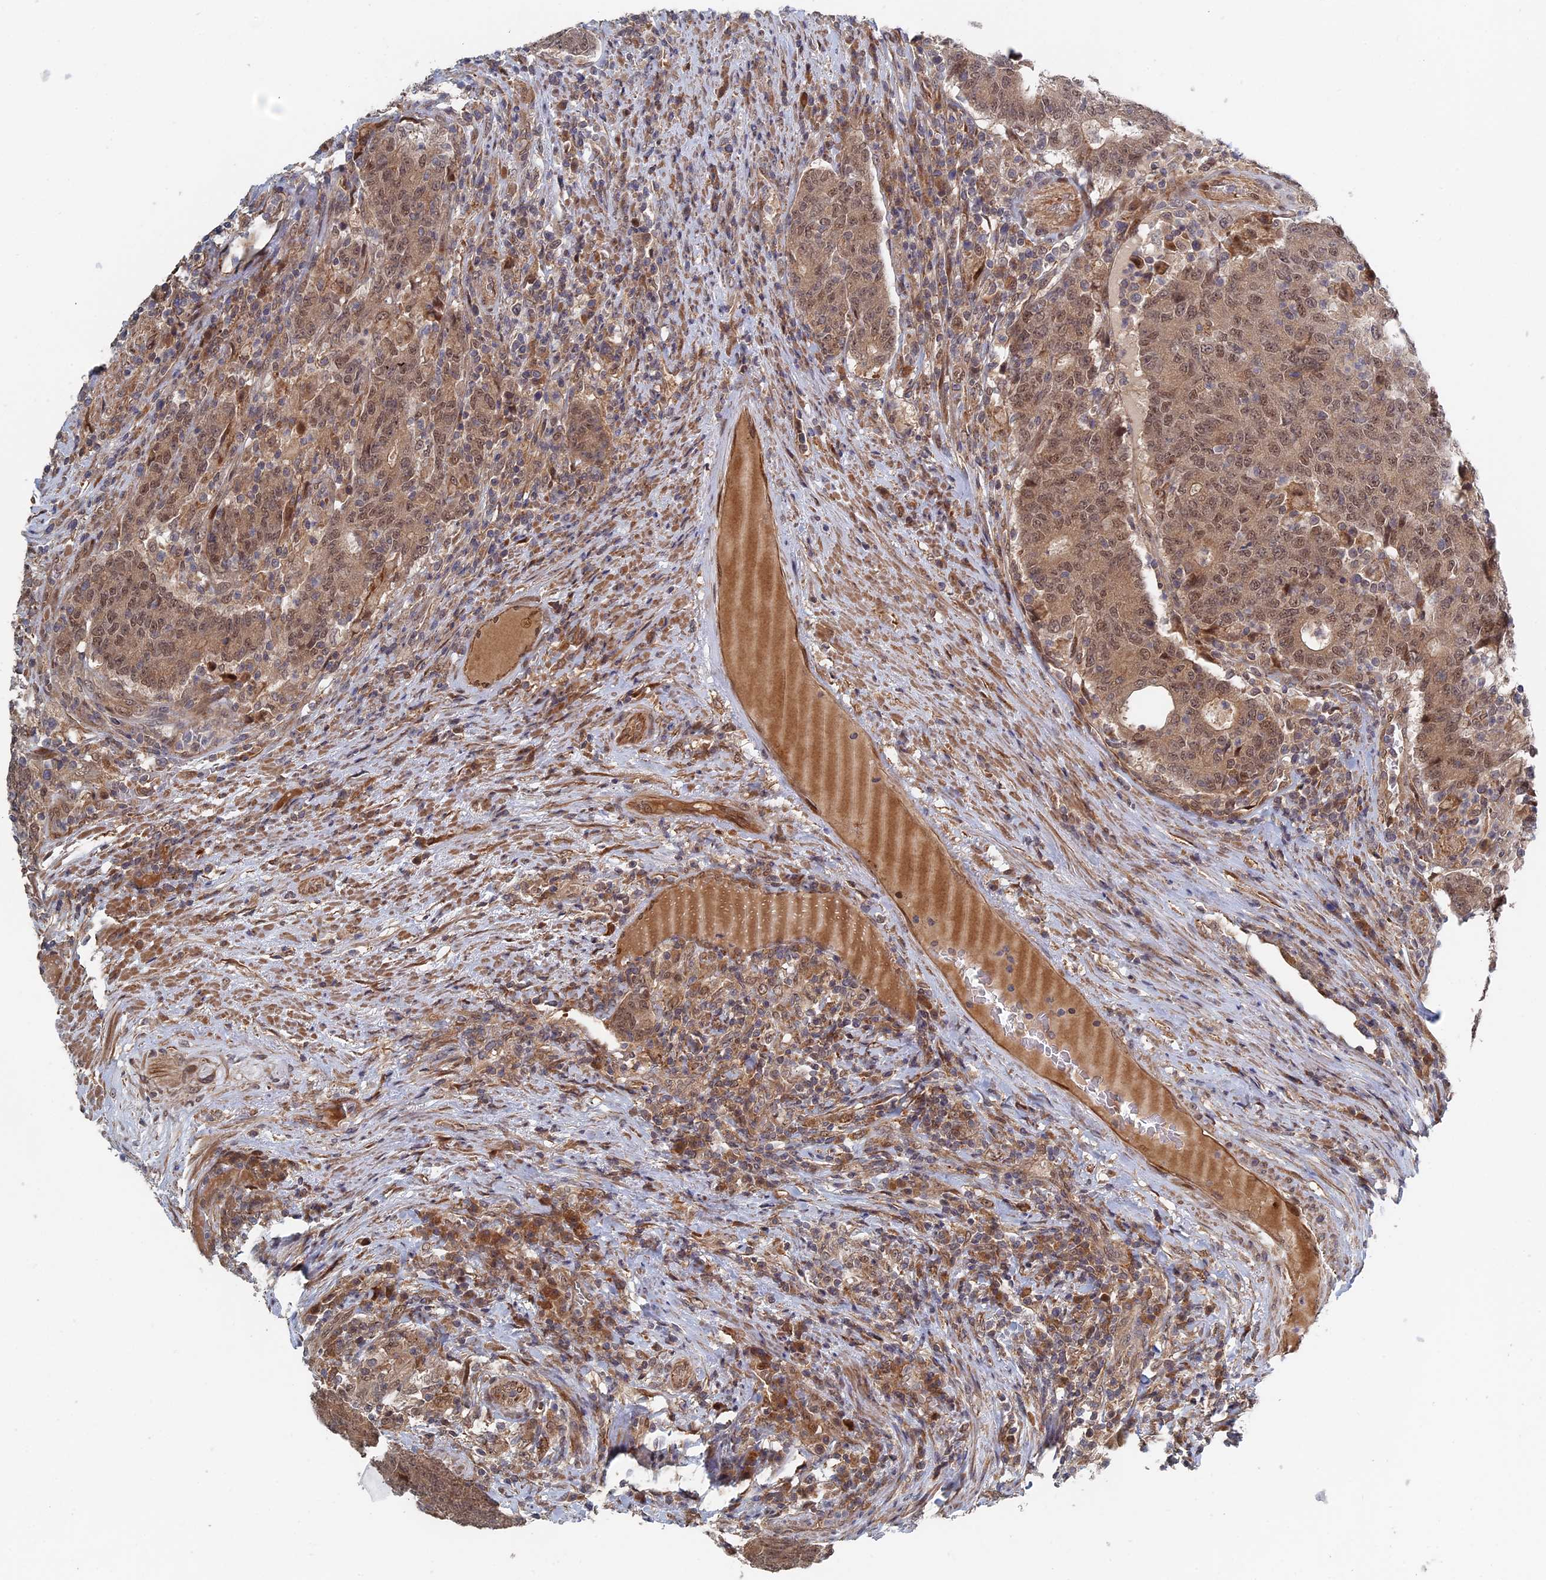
{"staining": {"intensity": "moderate", "quantity": ">75%", "location": "cytoplasmic/membranous,nuclear"}, "tissue": "colorectal cancer", "cell_type": "Tumor cells", "image_type": "cancer", "snomed": [{"axis": "morphology", "description": "Adenocarcinoma, NOS"}, {"axis": "topography", "description": "Colon"}], "caption": "This is an image of immunohistochemistry staining of adenocarcinoma (colorectal), which shows moderate positivity in the cytoplasmic/membranous and nuclear of tumor cells.", "gene": "ELOVL6", "patient": {"sex": "female", "age": 75}}